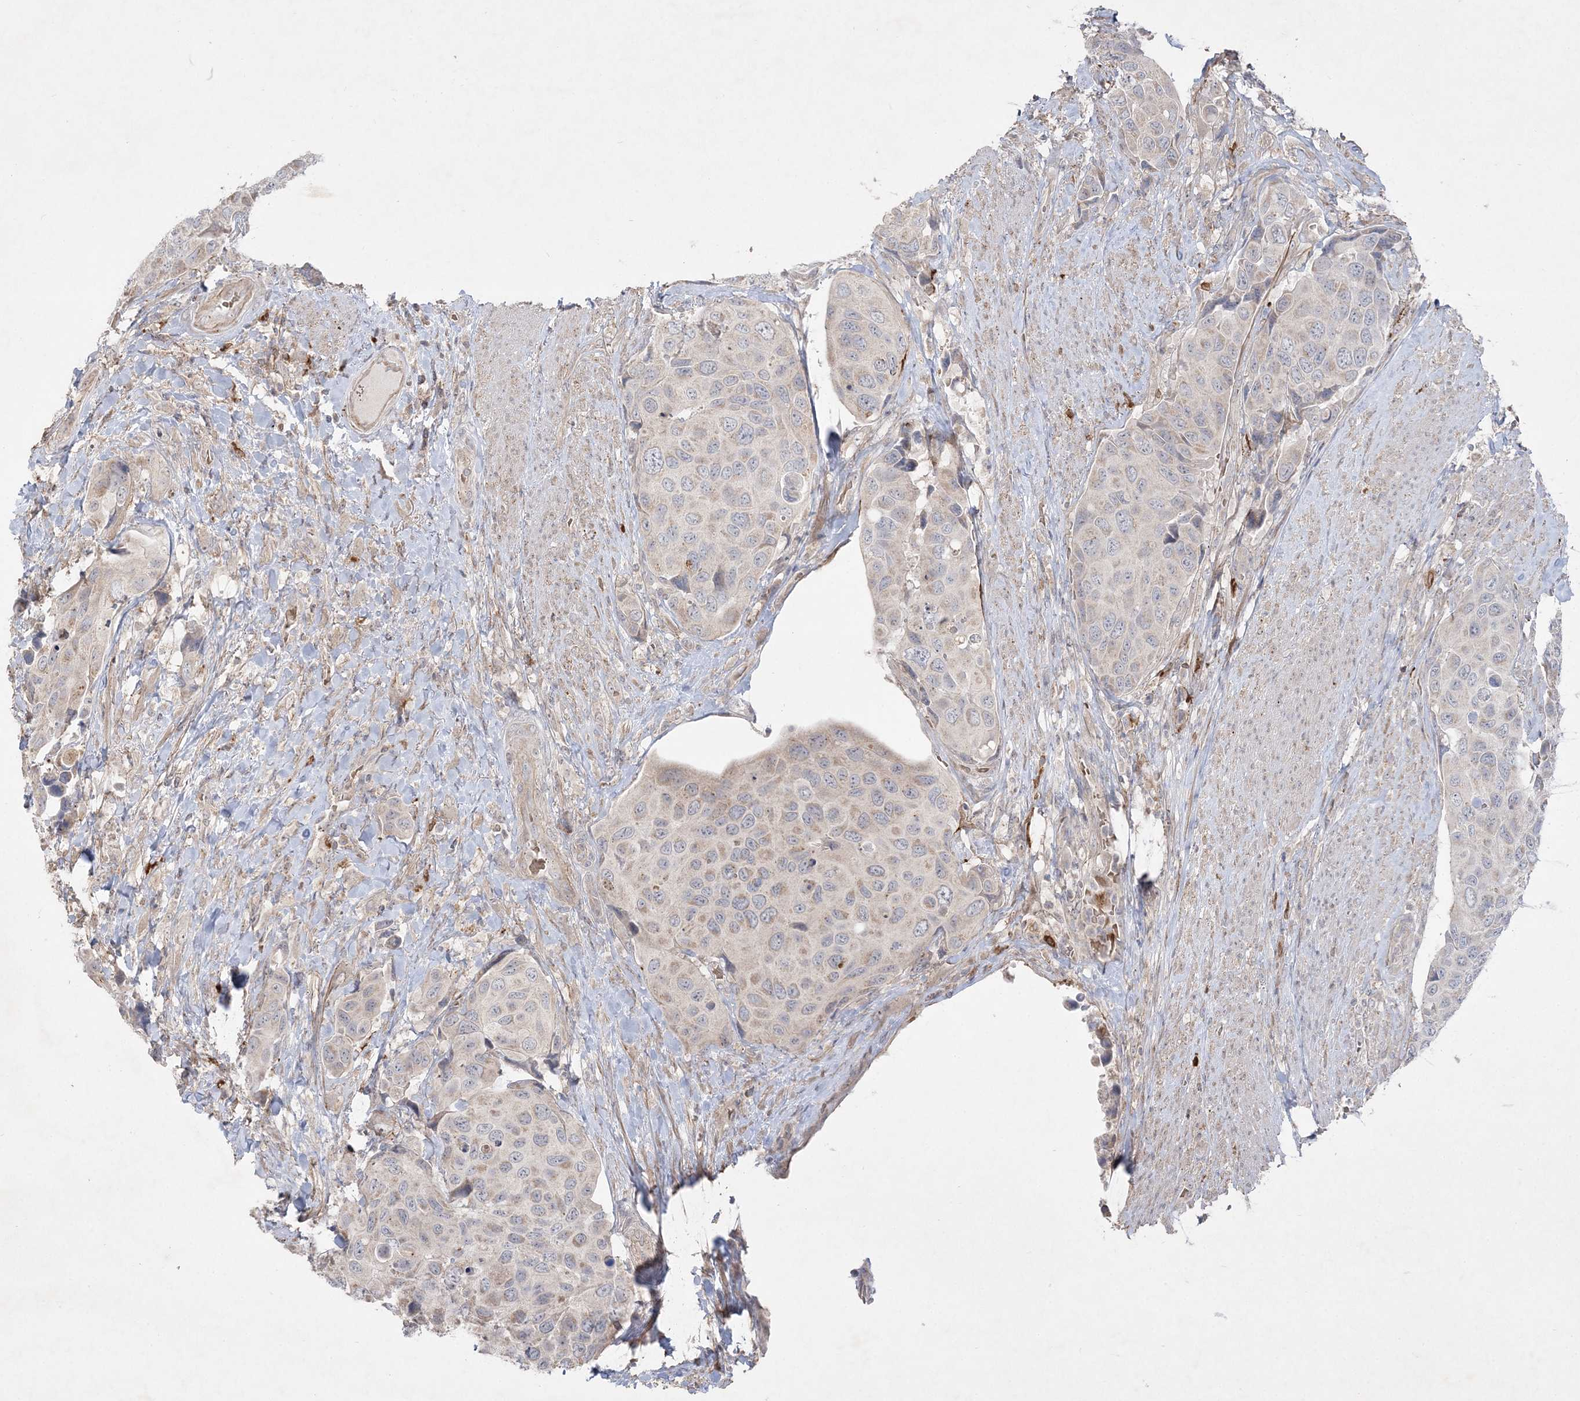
{"staining": {"intensity": "weak", "quantity": "<25%", "location": "cytoplasmic/membranous"}, "tissue": "urothelial cancer", "cell_type": "Tumor cells", "image_type": "cancer", "snomed": [{"axis": "morphology", "description": "Urothelial carcinoma, High grade"}, {"axis": "topography", "description": "Urinary bladder"}], "caption": "High power microscopy image of an immunohistochemistry histopathology image of urothelial cancer, revealing no significant positivity in tumor cells.", "gene": "CLNK", "patient": {"sex": "male", "age": 74}}